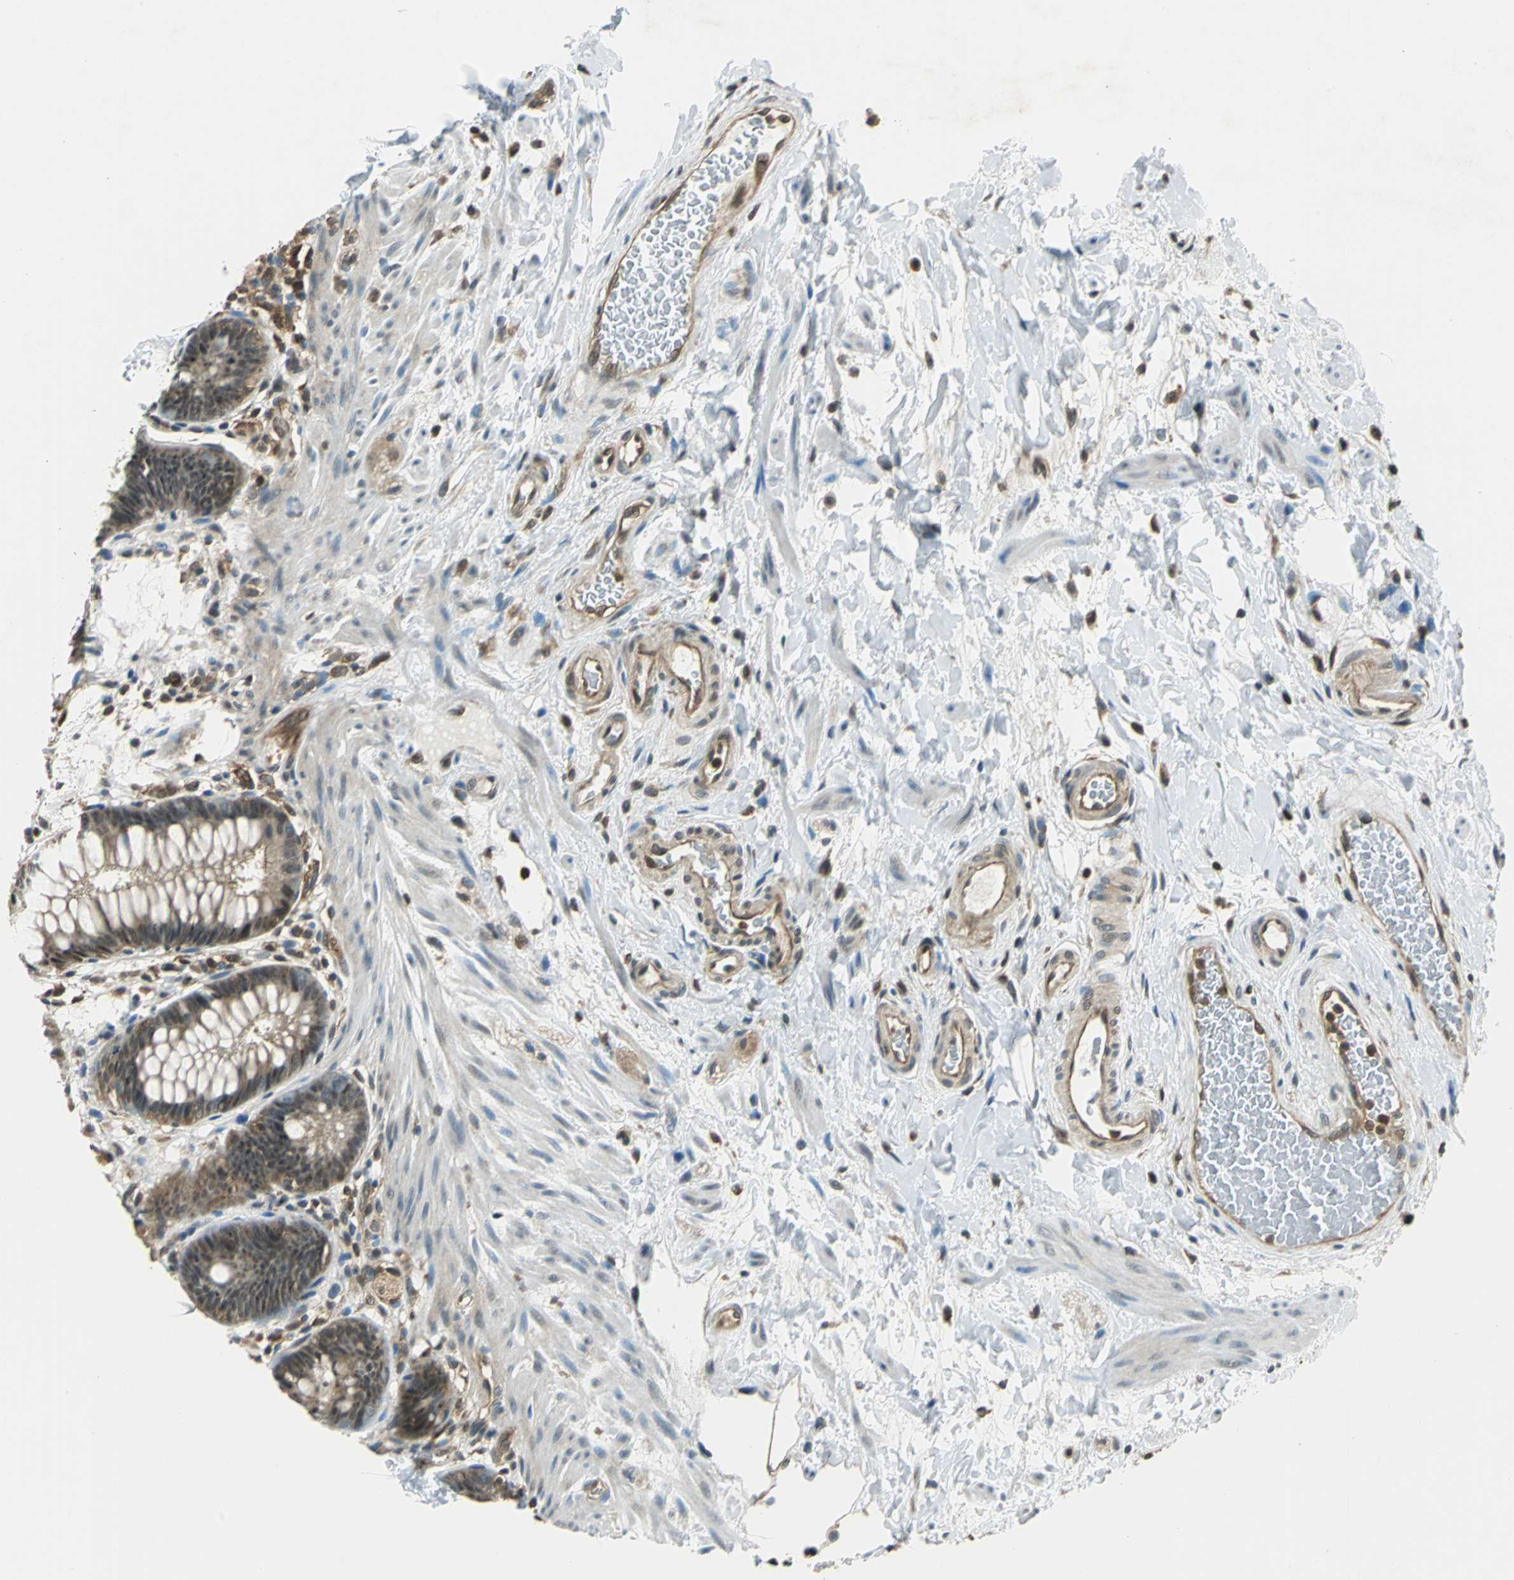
{"staining": {"intensity": "moderate", "quantity": ">75%", "location": "cytoplasmic/membranous,nuclear"}, "tissue": "rectum", "cell_type": "Glandular cells", "image_type": "normal", "snomed": [{"axis": "morphology", "description": "Normal tissue, NOS"}, {"axis": "topography", "description": "Rectum"}], "caption": "Rectum stained with a brown dye shows moderate cytoplasmic/membranous,nuclear positive positivity in about >75% of glandular cells.", "gene": "ARPC3", "patient": {"sex": "female", "age": 46}}